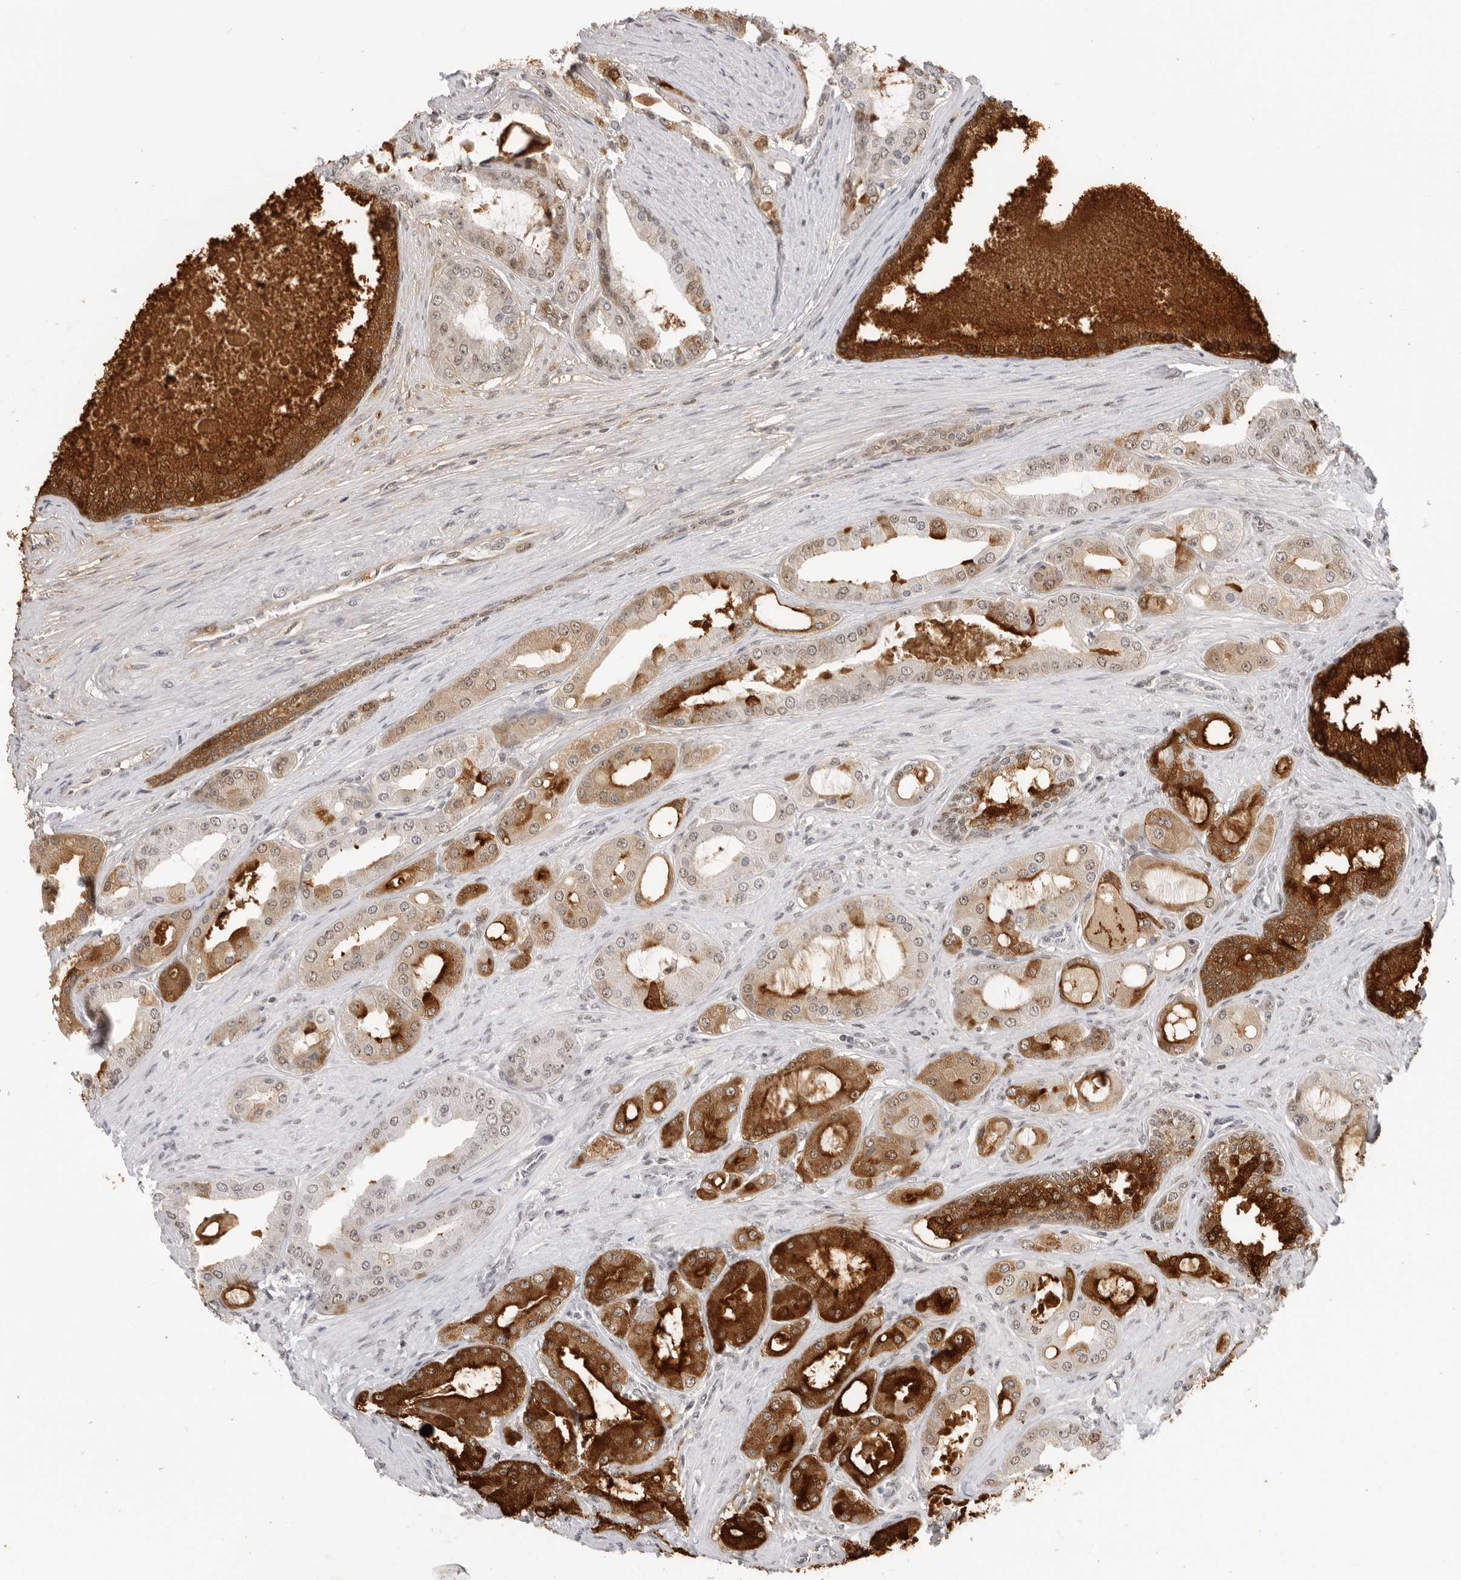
{"staining": {"intensity": "strong", "quantity": "25%-75%", "location": "cytoplasmic/membranous"}, "tissue": "prostate cancer", "cell_type": "Tumor cells", "image_type": "cancer", "snomed": [{"axis": "morphology", "description": "Adenocarcinoma, High grade"}, {"axis": "topography", "description": "Prostate"}], "caption": "Protein staining reveals strong cytoplasmic/membranous positivity in approximately 25%-75% of tumor cells in high-grade adenocarcinoma (prostate).", "gene": "RPA2", "patient": {"sex": "male", "age": 60}}